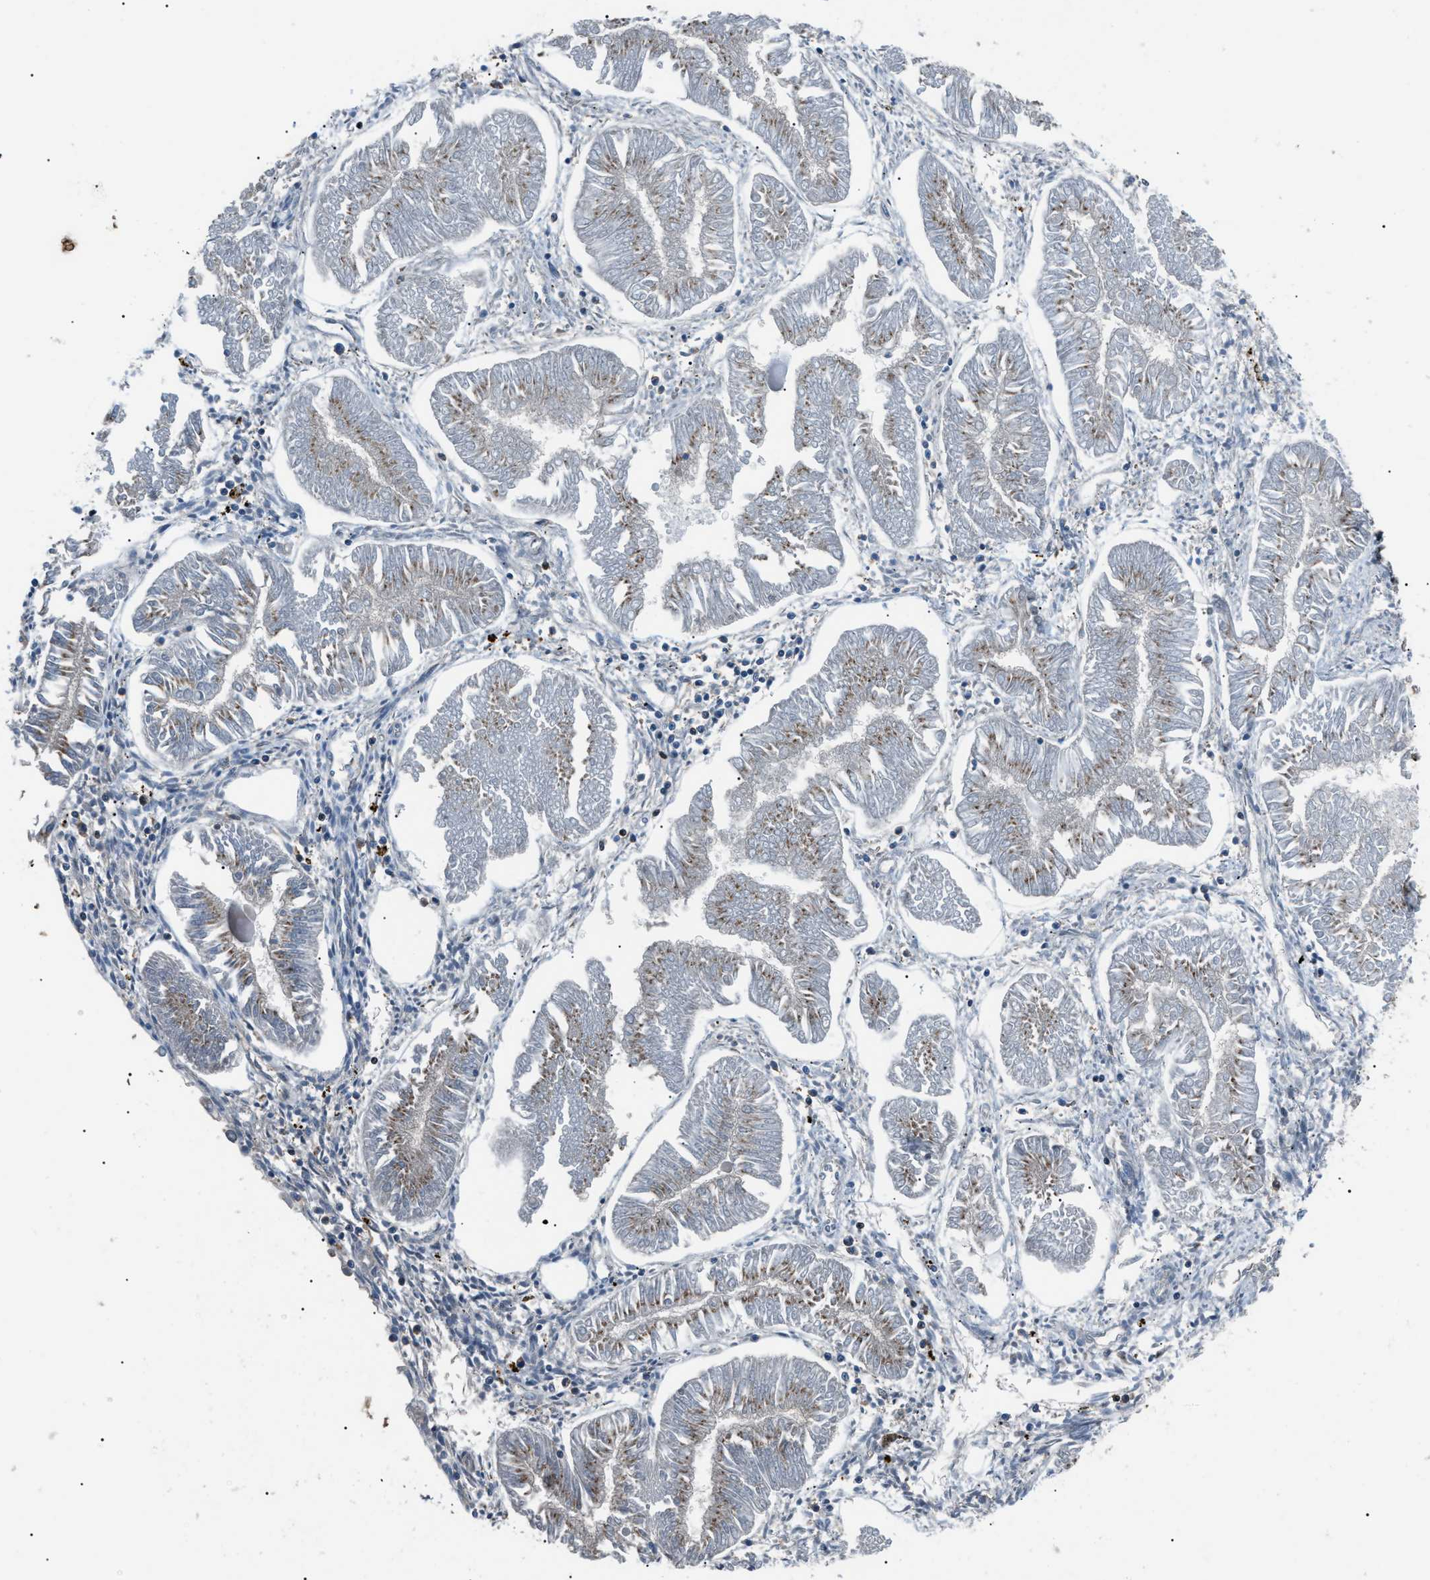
{"staining": {"intensity": "weak", "quantity": "25%-75%", "location": "cytoplasmic/membranous"}, "tissue": "endometrial cancer", "cell_type": "Tumor cells", "image_type": "cancer", "snomed": [{"axis": "morphology", "description": "Adenocarcinoma, NOS"}, {"axis": "topography", "description": "Endometrium"}], "caption": "Immunohistochemical staining of endometrial cancer (adenocarcinoma) exhibits low levels of weak cytoplasmic/membranous positivity in approximately 25%-75% of tumor cells.", "gene": "PRKX", "patient": {"sex": "female", "age": 53}}